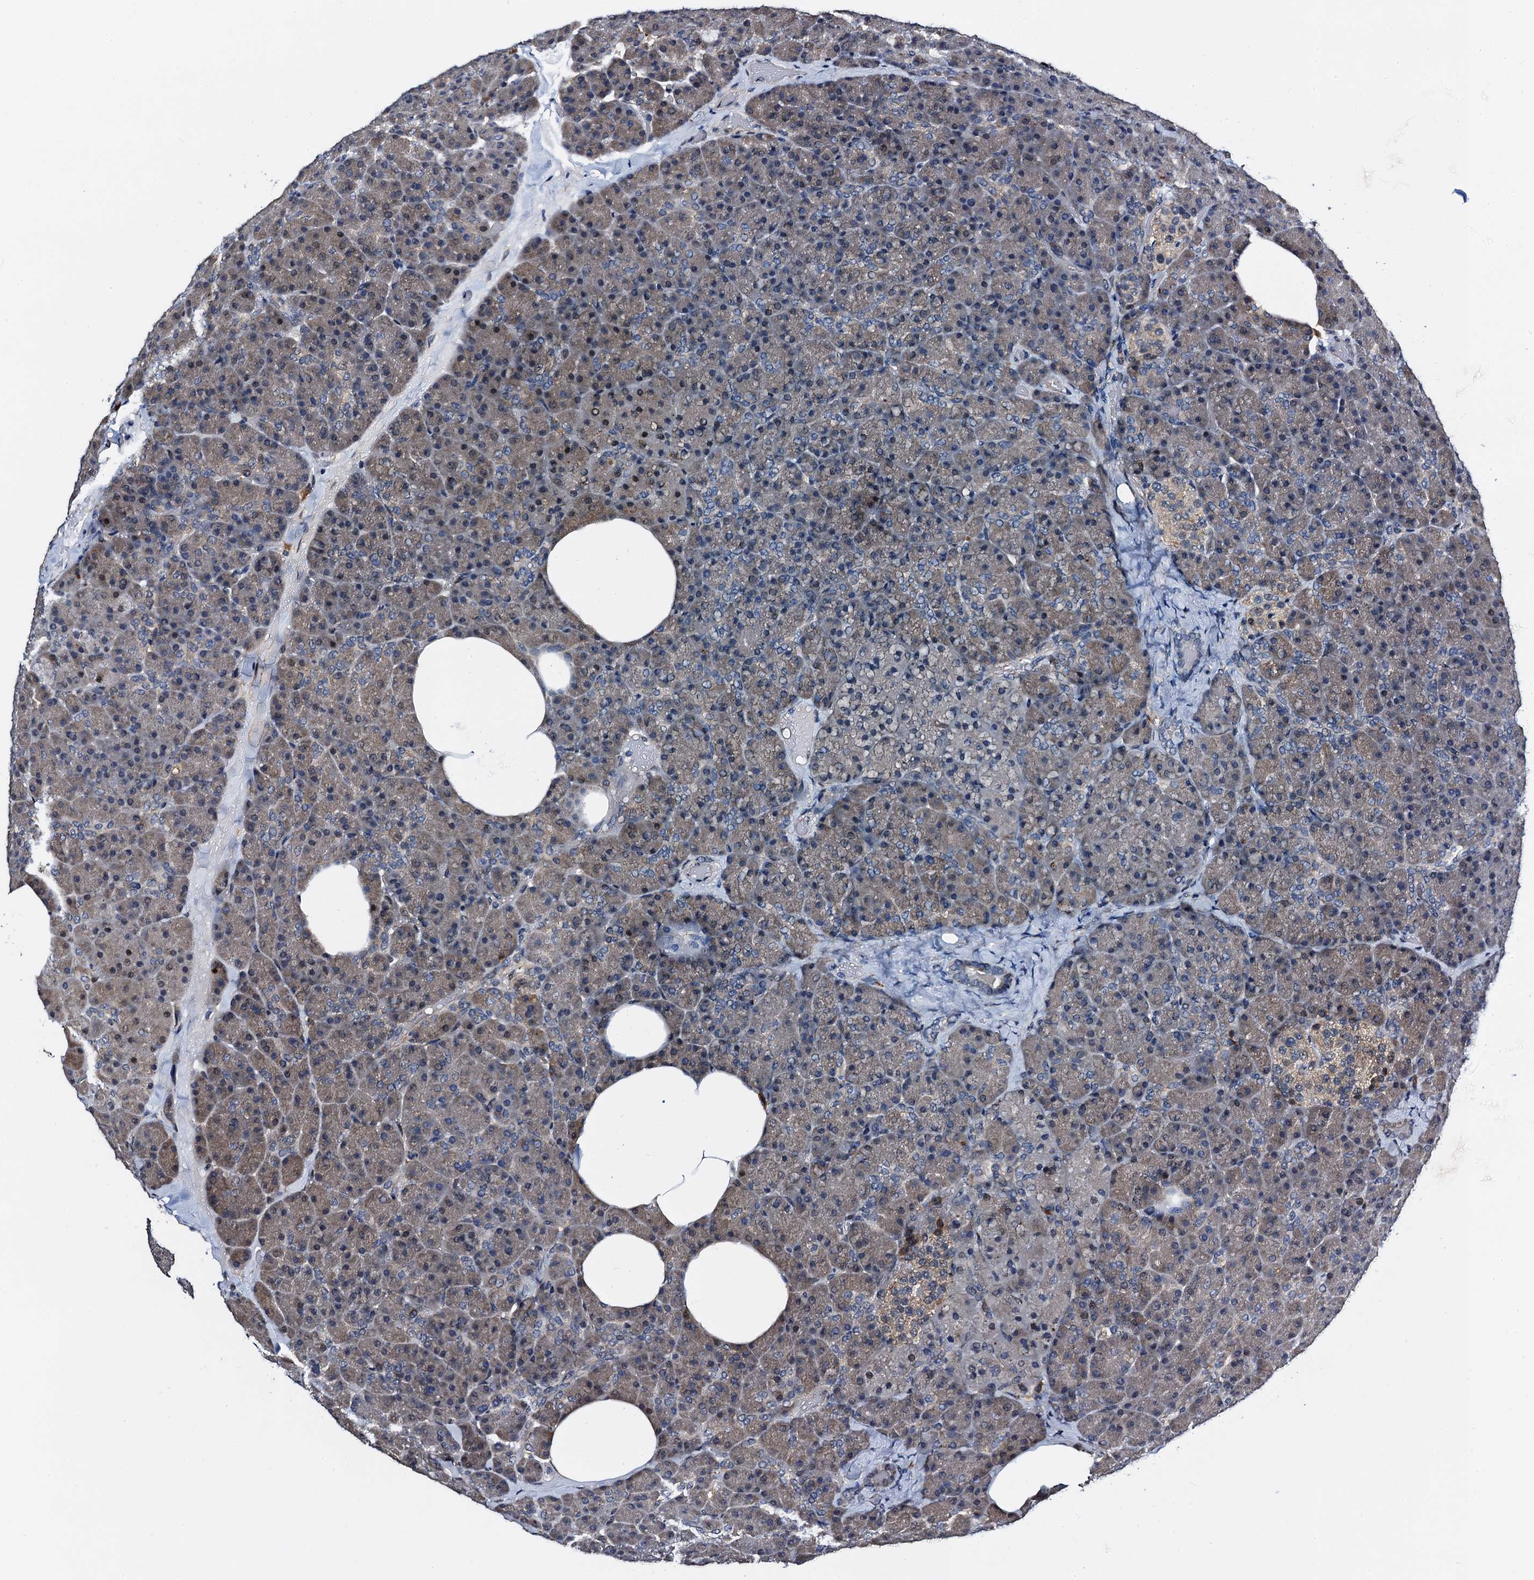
{"staining": {"intensity": "weak", "quantity": "25%-75%", "location": "cytoplasmic/membranous"}, "tissue": "pancreas", "cell_type": "Exocrine glandular cells", "image_type": "normal", "snomed": [{"axis": "morphology", "description": "Normal tissue, NOS"}, {"axis": "morphology", "description": "Carcinoid, malignant, NOS"}, {"axis": "topography", "description": "Pancreas"}], "caption": "Normal pancreas shows weak cytoplasmic/membranous positivity in about 25%-75% of exocrine glandular cells, visualized by immunohistochemistry.", "gene": "FAM222A", "patient": {"sex": "female", "age": 35}}